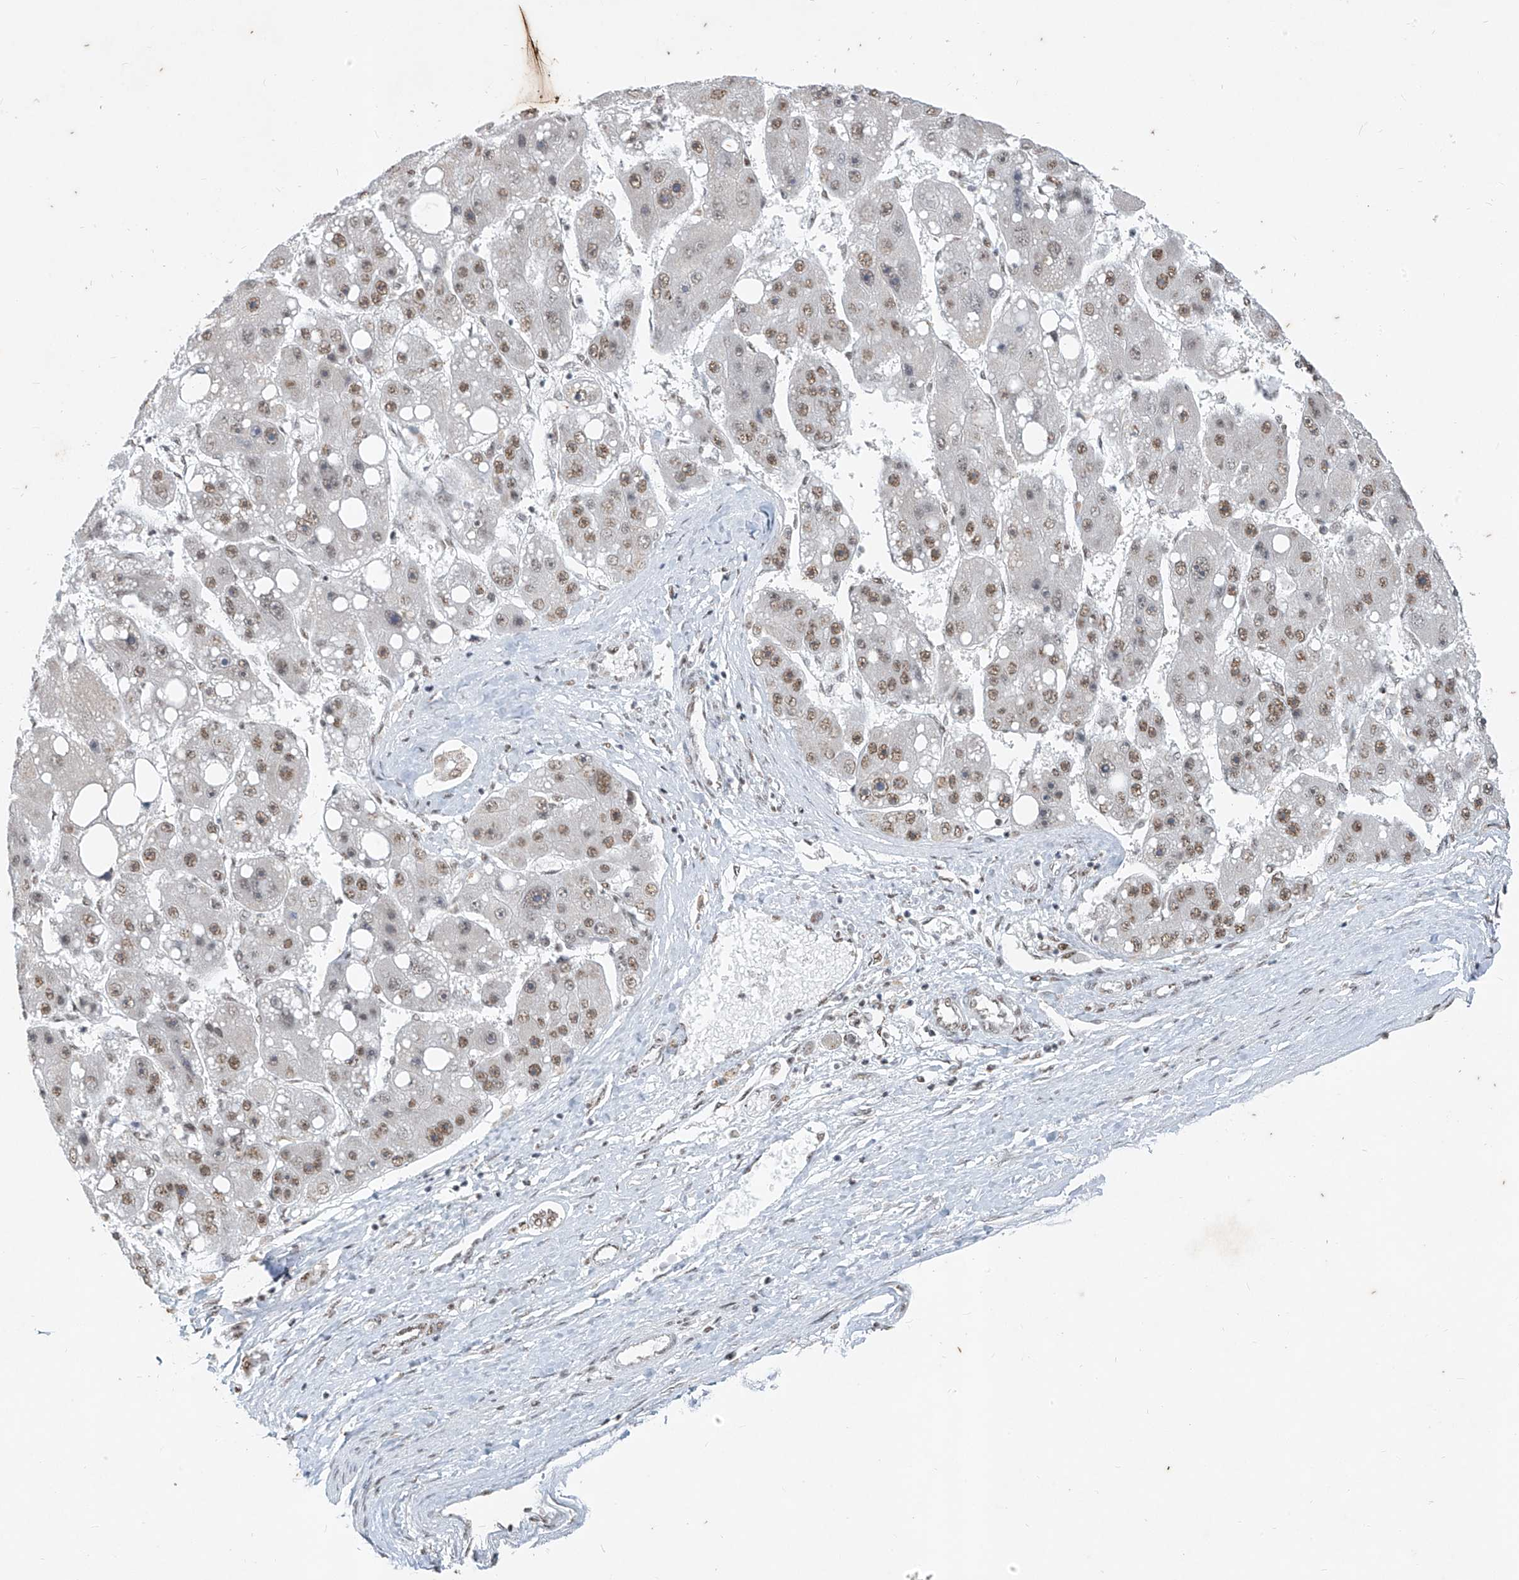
{"staining": {"intensity": "moderate", "quantity": "25%-75%", "location": "nuclear"}, "tissue": "liver cancer", "cell_type": "Tumor cells", "image_type": "cancer", "snomed": [{"axis": "morphology", "description": "Carcinoma, Hepatocellular, NOS"}, {"axis": "topography", "description": "Liver"}], "caption": "Tumor cells reveal moderate nuclear positivity in approximately 25%-75% of cells in hepatocellular carcinoma (liver).", "gene": "TFEC", "patient": {"sex": "female", "age": 61}}